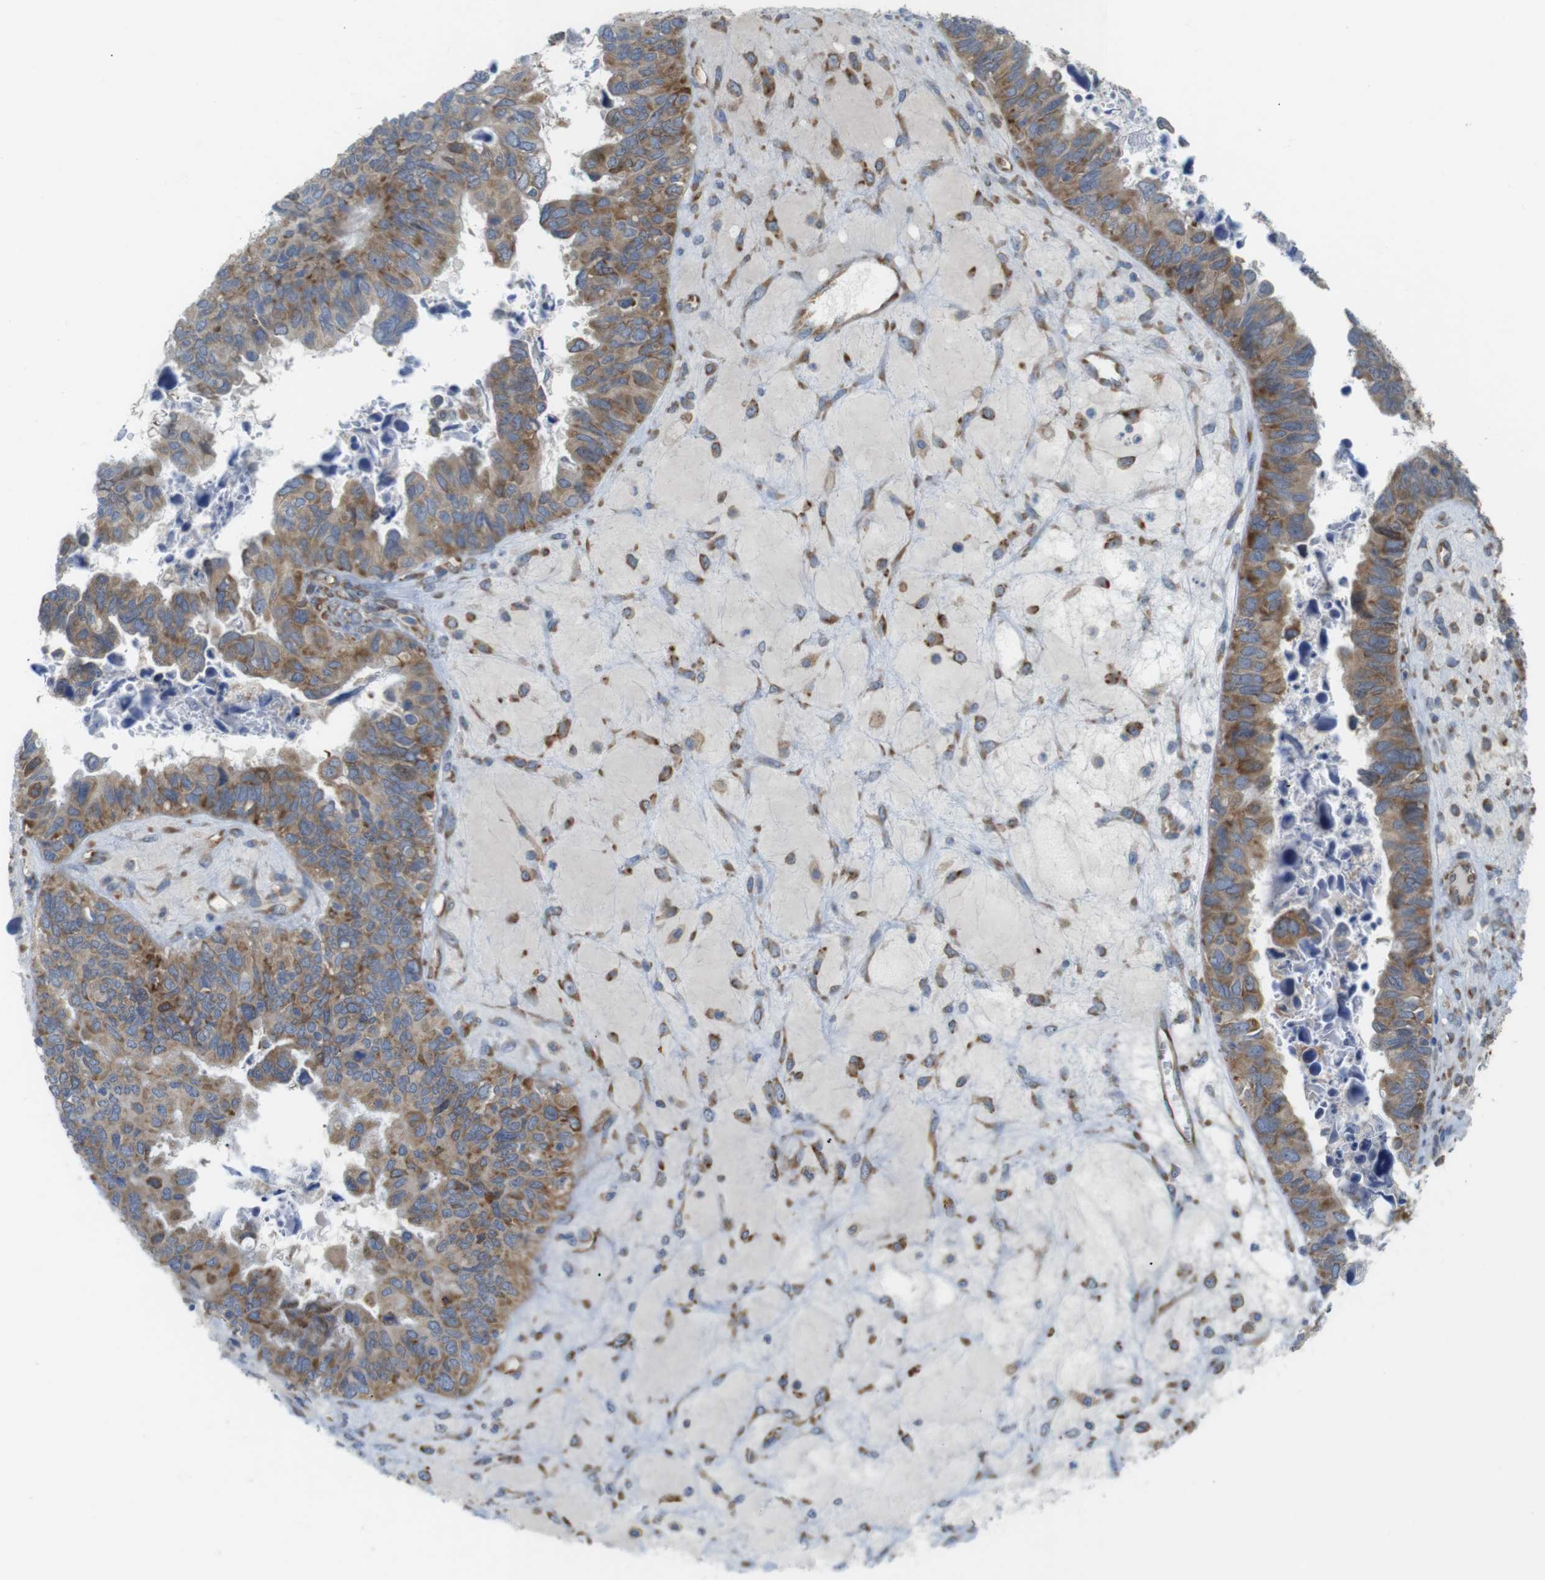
{"staining": {"intensity": "moderate", "quantity": "25%-75%", "location": "cytoplasmic/membranous"}, "tissue": "ovarian cancer", "cell_type": "Tumor cells", "image_type": "cancer", "snomed": [{"axis": "morphology", "description": "Cystadenocarcinoma, serous, NOS"}, {"axis": "topography", "description": "Ovary"}], "caption": "This micrograph displays ovarian cancer (serous cystadenocarcinoma) stained with immunohistochemistry (IHC) to label a protein in brown. The cytoplasmic/membranous of tumor cells show moderate positivity for the protein. Nuclei are counter-stained blue.", "gene": "PCNX2", "patient": {"sex": "female", "age": 79}}